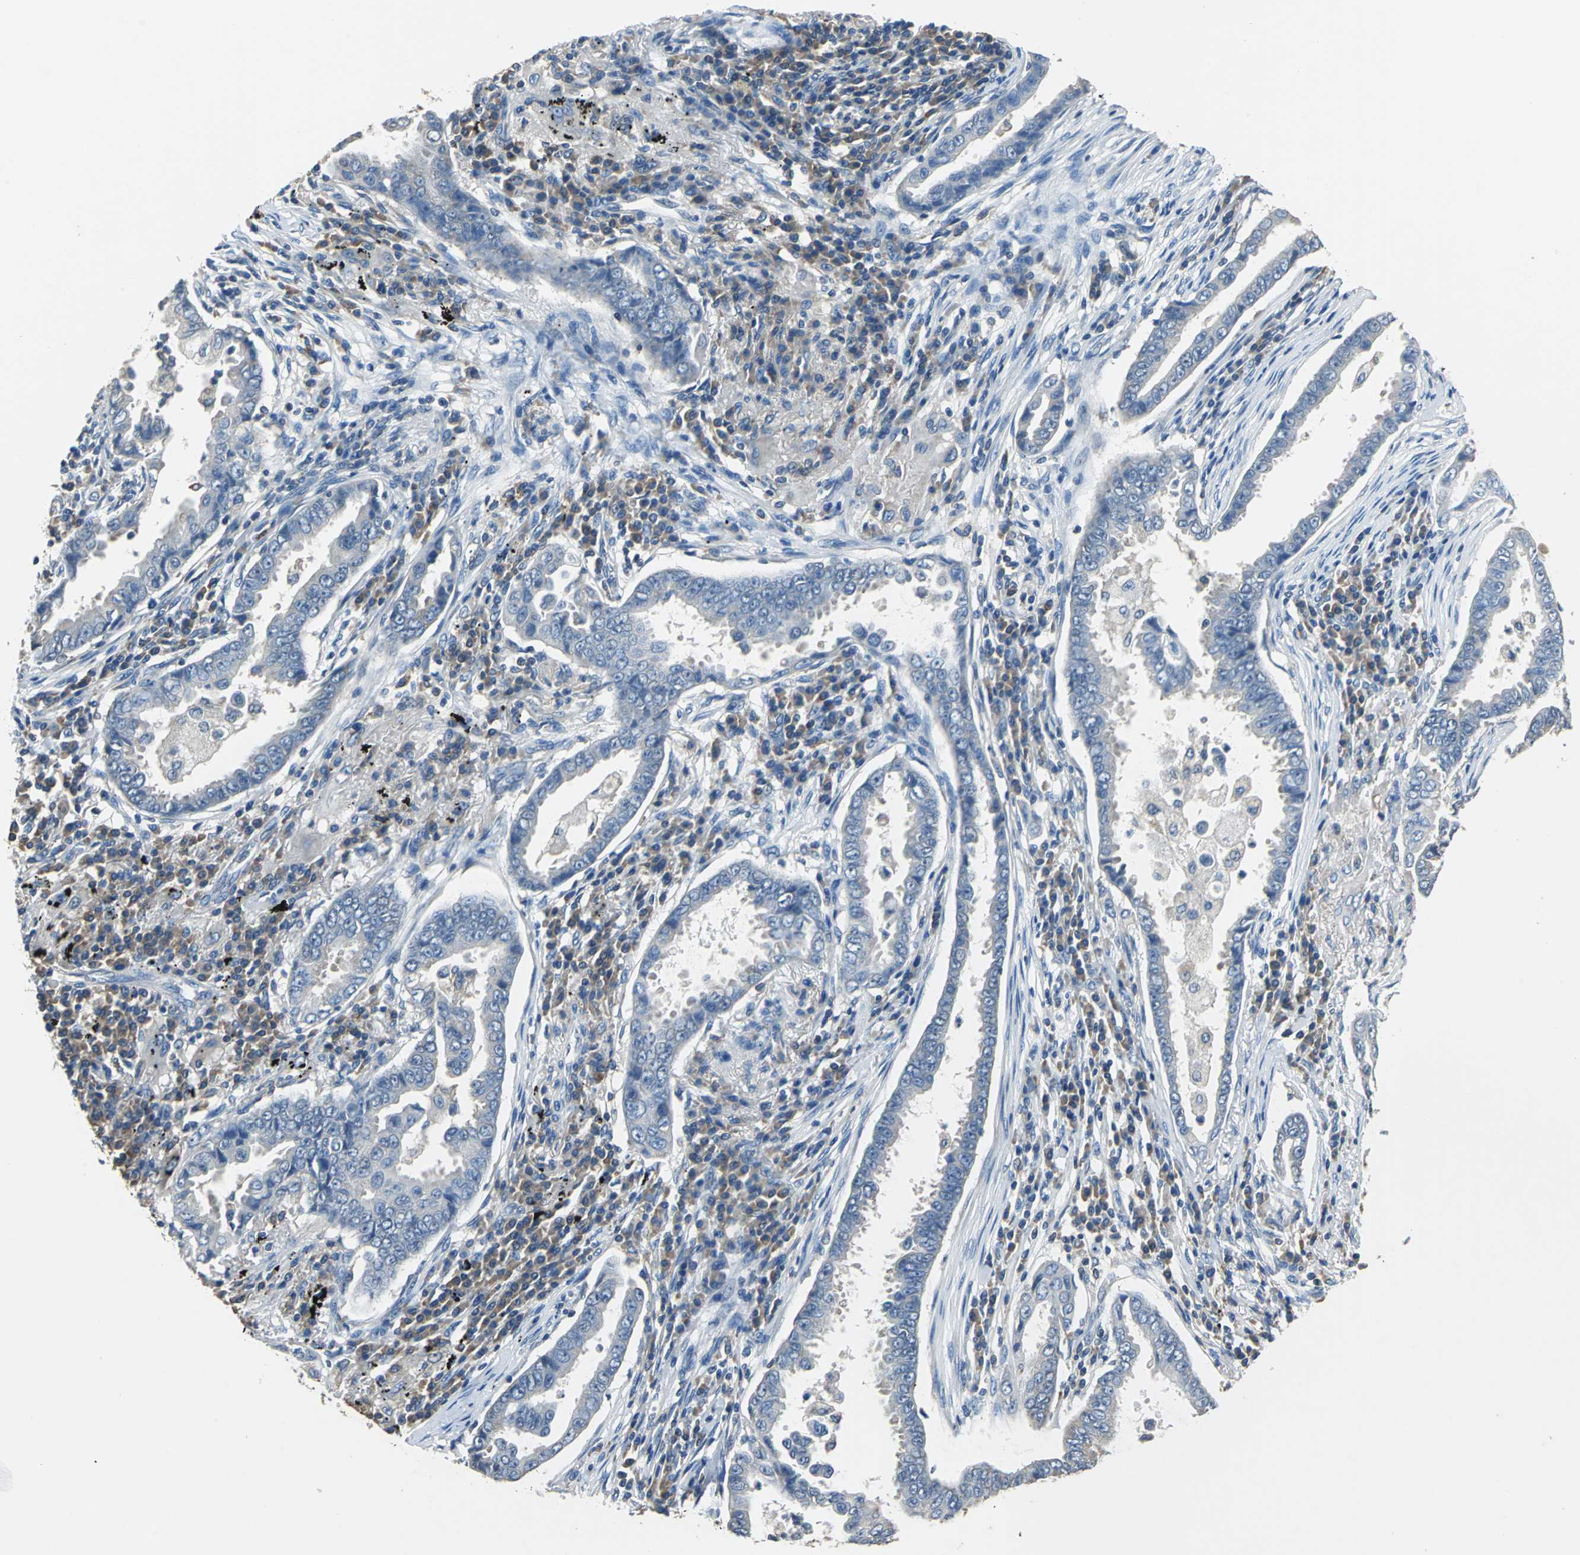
{"staining": {"intensity": "negative", "quantity": "none", "location": "none"}, "tissue": "lung cancer", "cell_type": "Tumor cells", "image_type": "cancer", "snomed": [{"axis": "morphology", "description": "Normal tissue, NOS"}, {"axis": "morphology", "description": "Inflammation, NOS"}, {"axis": "morphology", "description": "Adenocarcinoma, NOS"}, {"axis": "topography", "description": "Lung"}], "caption": "Immunohistochemistry (IHC) photomicrograph of human lung adenocarcinoma stained for a protein (brown), which demonstrates no expression in tumor cells.", "gene": "PRKCA", "patient": {"sex": "female", "age": 64}}